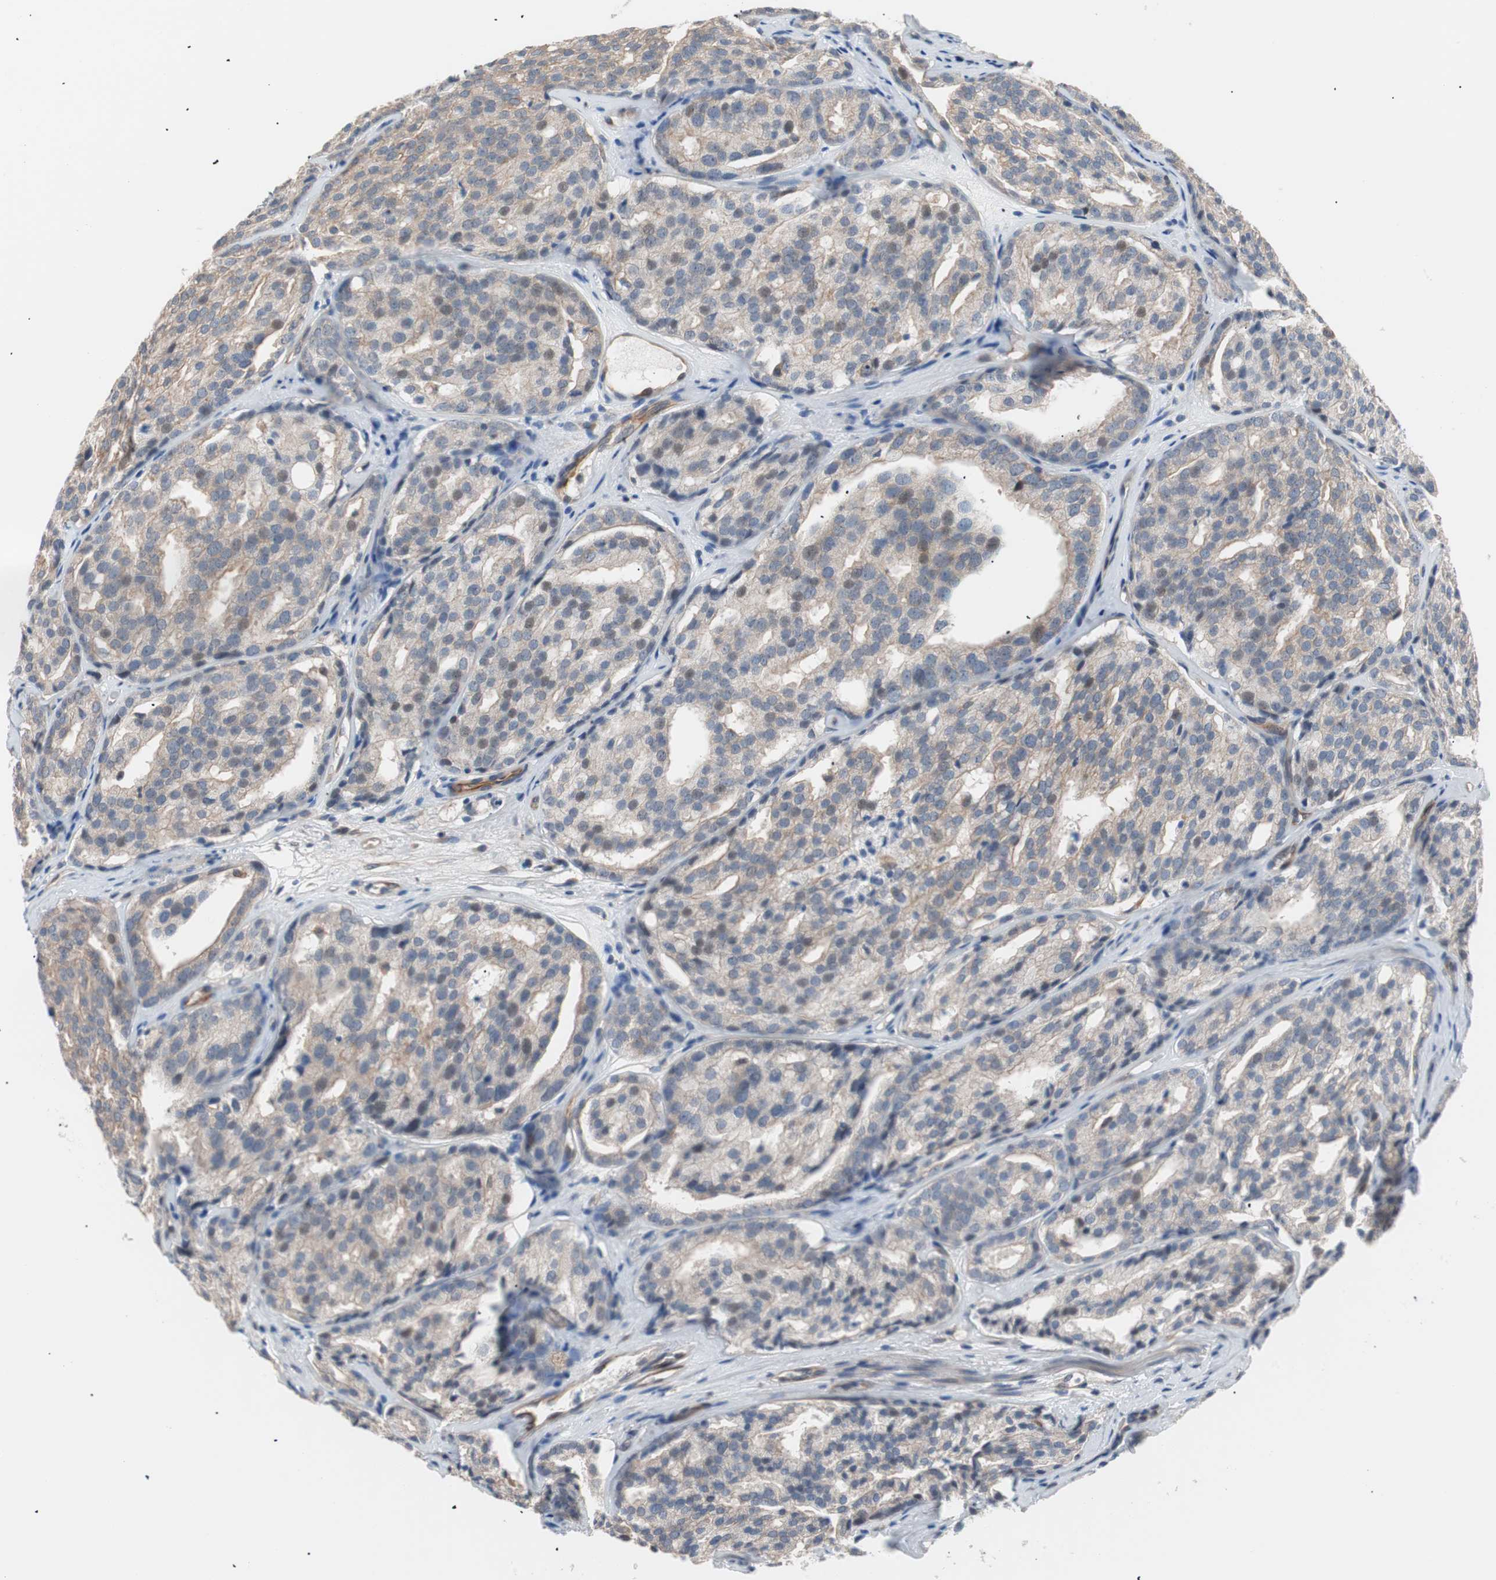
{"staining": {"intensity": "weak", "quantity": "25%-75%", "location": "cytoplasmic/membranous"}, "tissue": "prostate cancer", "cell_type": "Tumor cells", "image_type": "cancer", "snomed": [{"axis": "morphology", "description": "Adenocarcinoma, High grade"}, {"axis": "topography", "description": "Prostate"}], "caption": "Immunohistochemical staining of human prostate high-grade adenocarcinoma exhibits low levels of weak cytoplasmic/membranous staining in approximately 25%-75% of tumor cells.", "gene": "SMG1", "patient": {"sex": "male", "age": 64}}